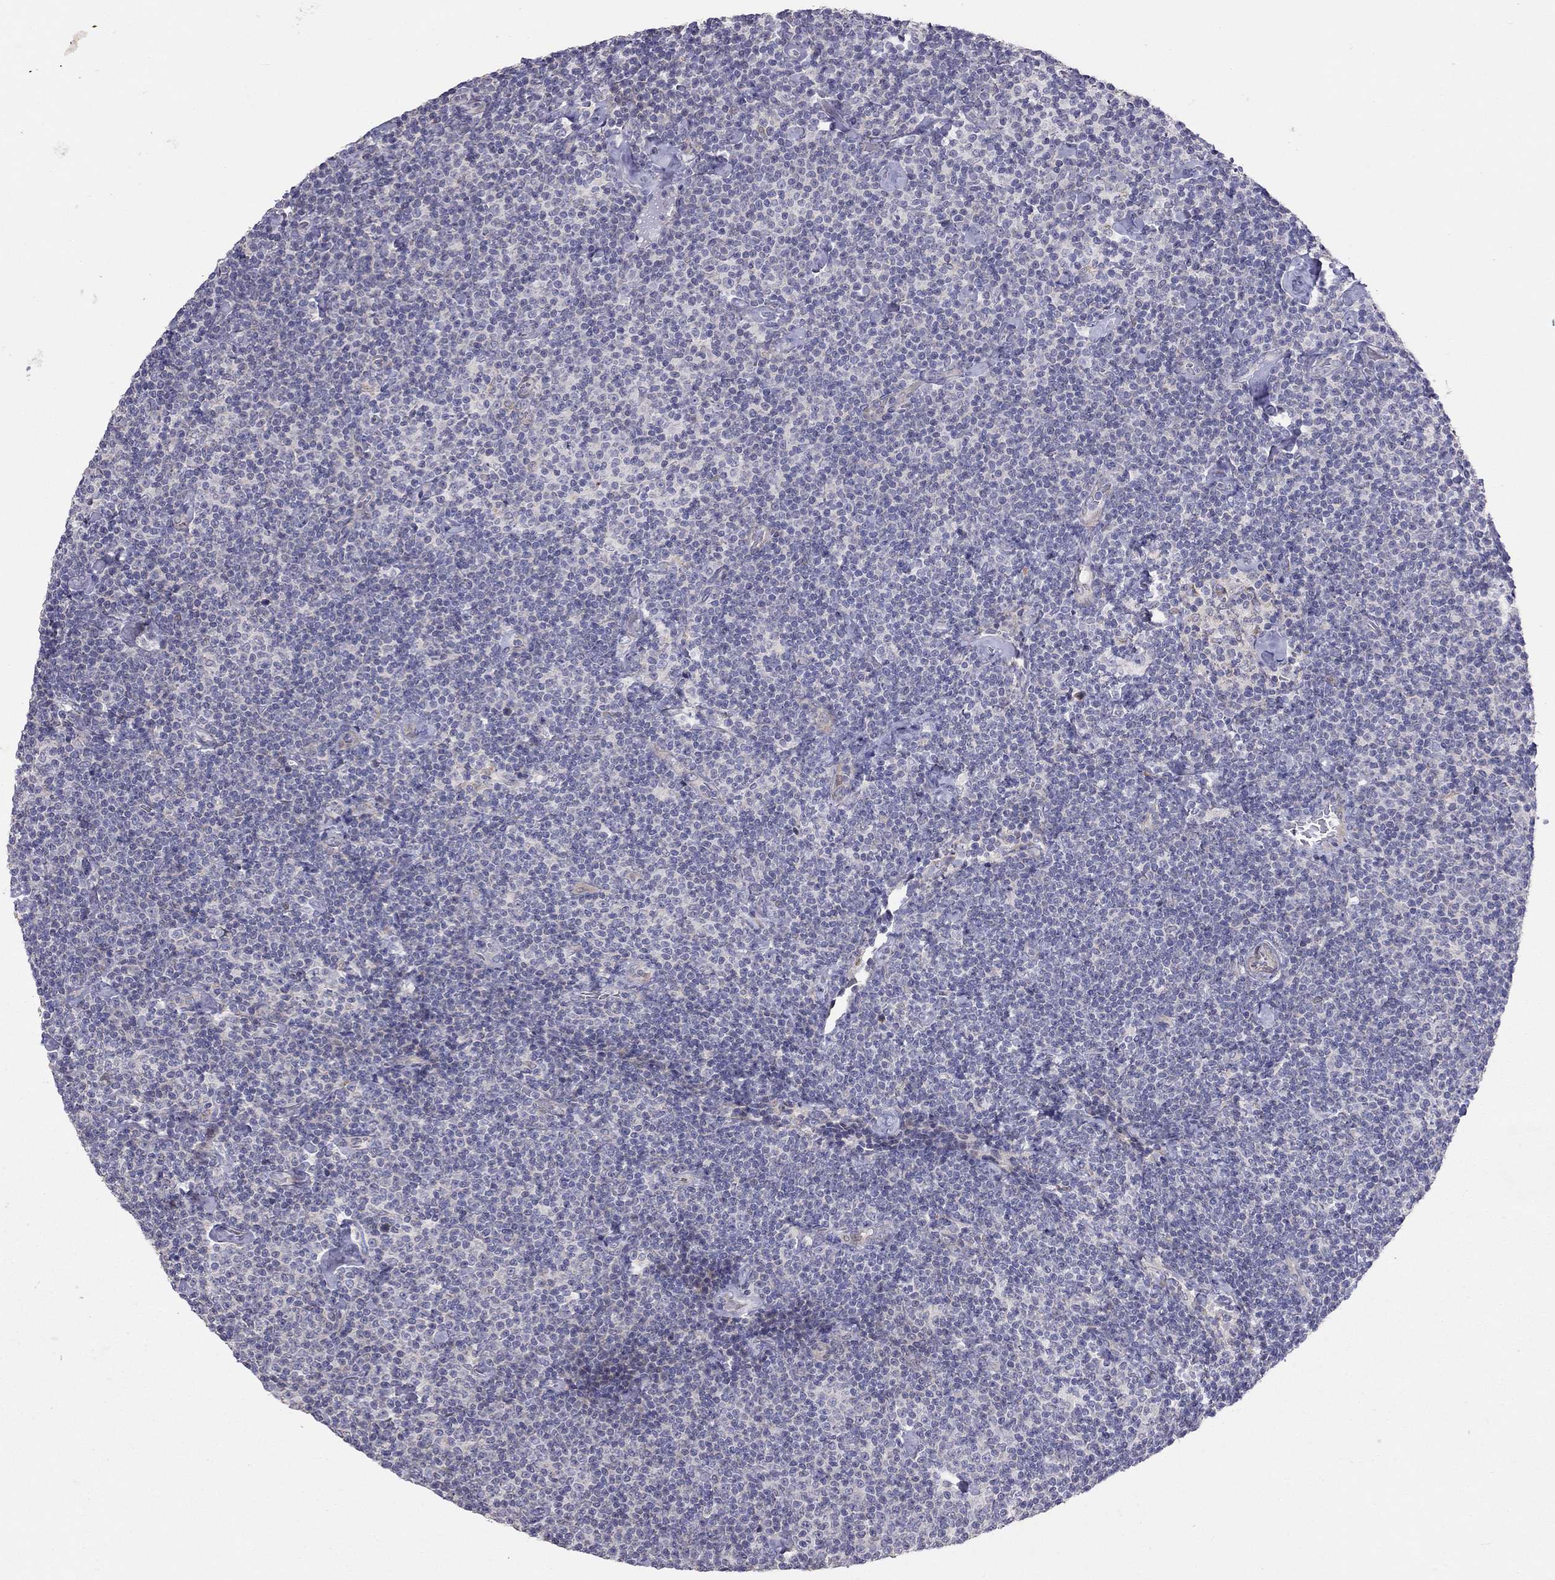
{"staining": {"intensity": "negative", "quantity": "none", "location": "none"}, "tissue": "lymphoma", "cell_type": "Tumor cells", "image_type": "cancer", "snomed": [{"axis": "morphology", "description": "Malignant lymphoma, non-Hodgkin's type, Low grade"}, {"axis": "topography", "description": "Lymph node"}], "caption": "Immunohistochemistry histopathology image of neoplastic tissue: malignant lymphoma, non-Hodgkin's type (low-grade) stained with DAB exhibits no significant protein positivity in tumor cells.", "gene": "SYTL2", "patient": {"sex": "male", "age": 81}}